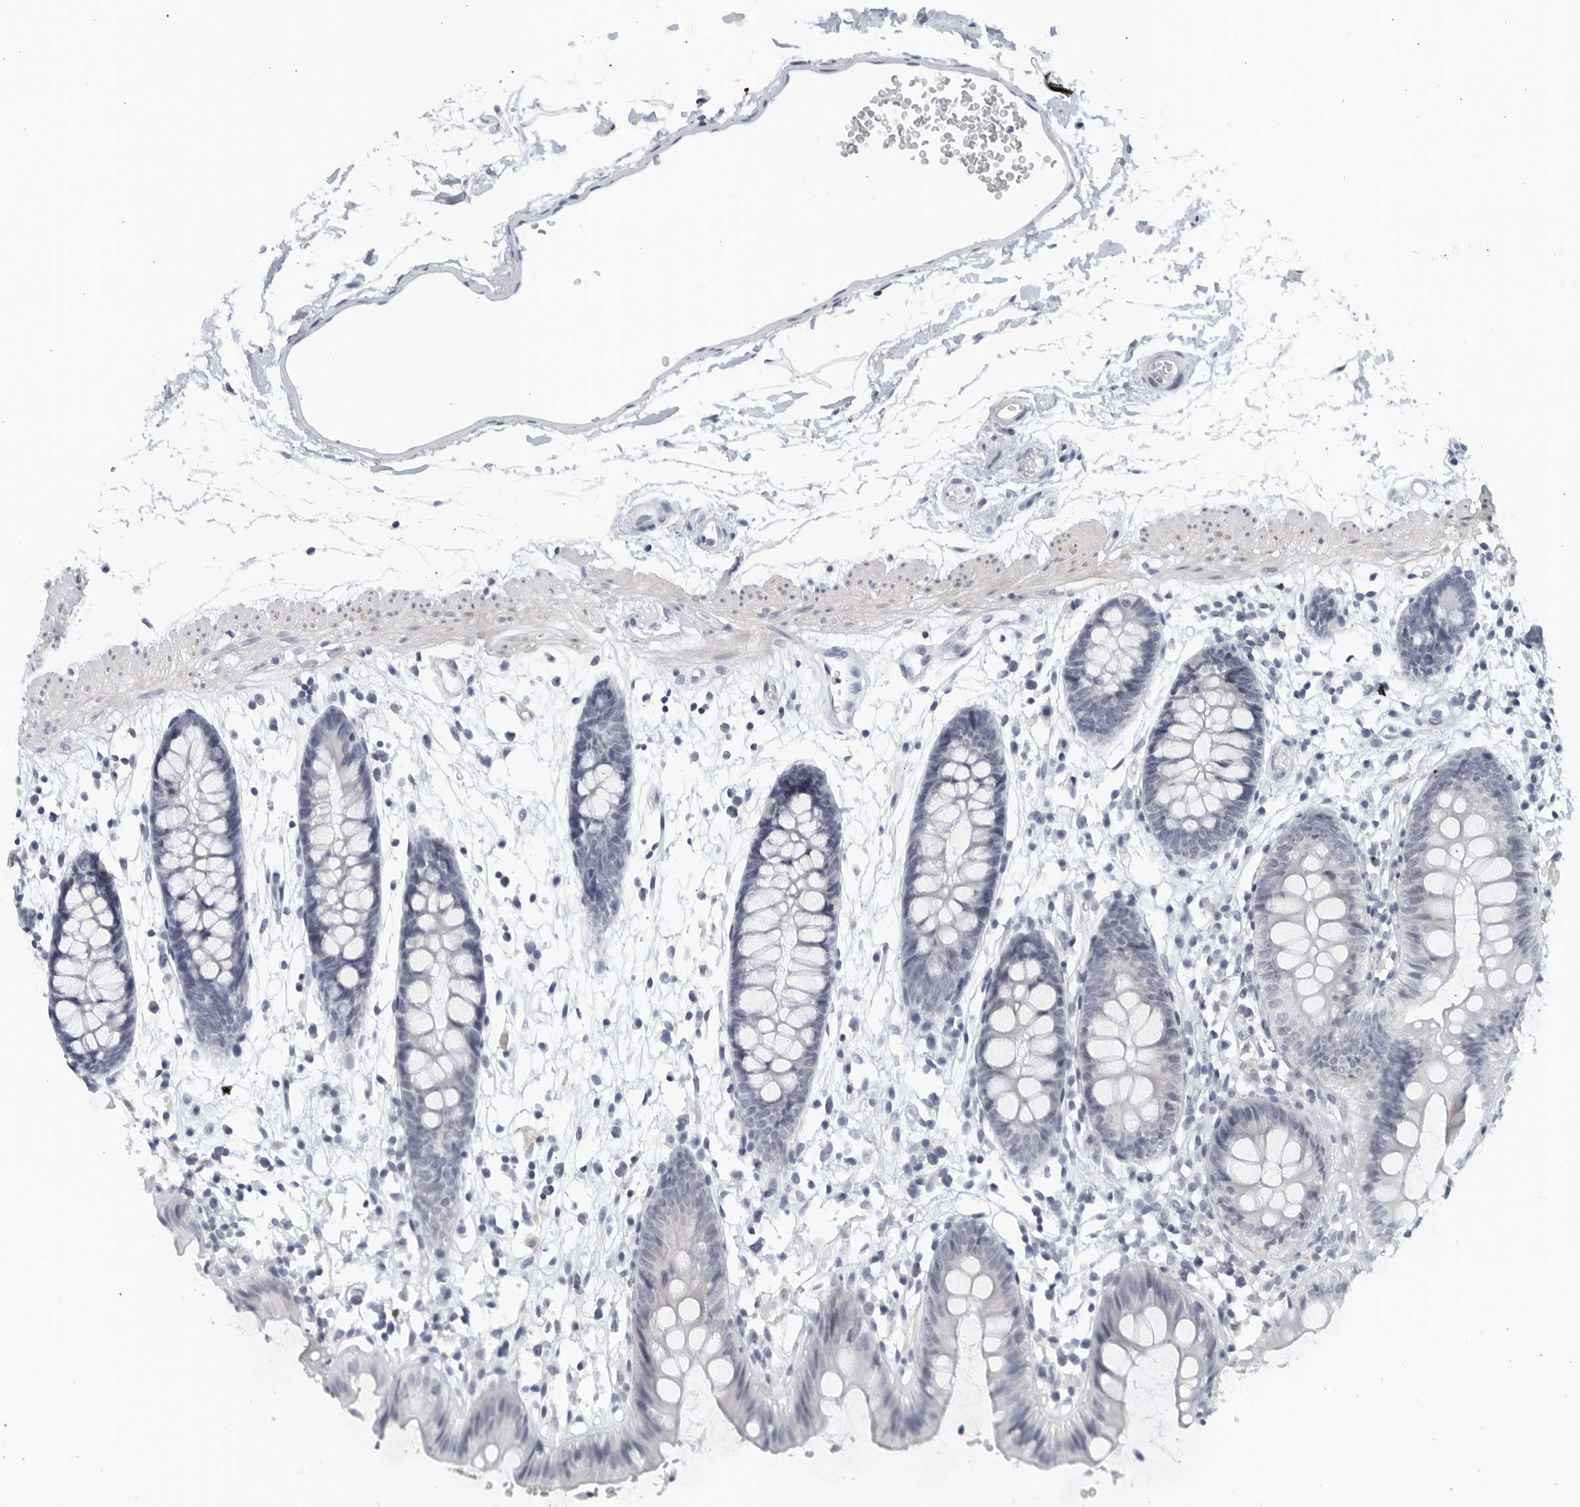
{"staining": {"intensity": "negative", "quantity": "none", "location": "none"}, "tissue": "colon", "cell_type": "Endothelial cells", "image_type": "normal", "snomed": [{"axis": "morphology", "description": "Normal tissue, NOS"}, {"axis": "topography", "description": "Colon"}], "caption": "Endothelial cells show no significant protein staining in benign colon.", "gene": "MATN1", "patient": {"sex": "male", "age": 56}}